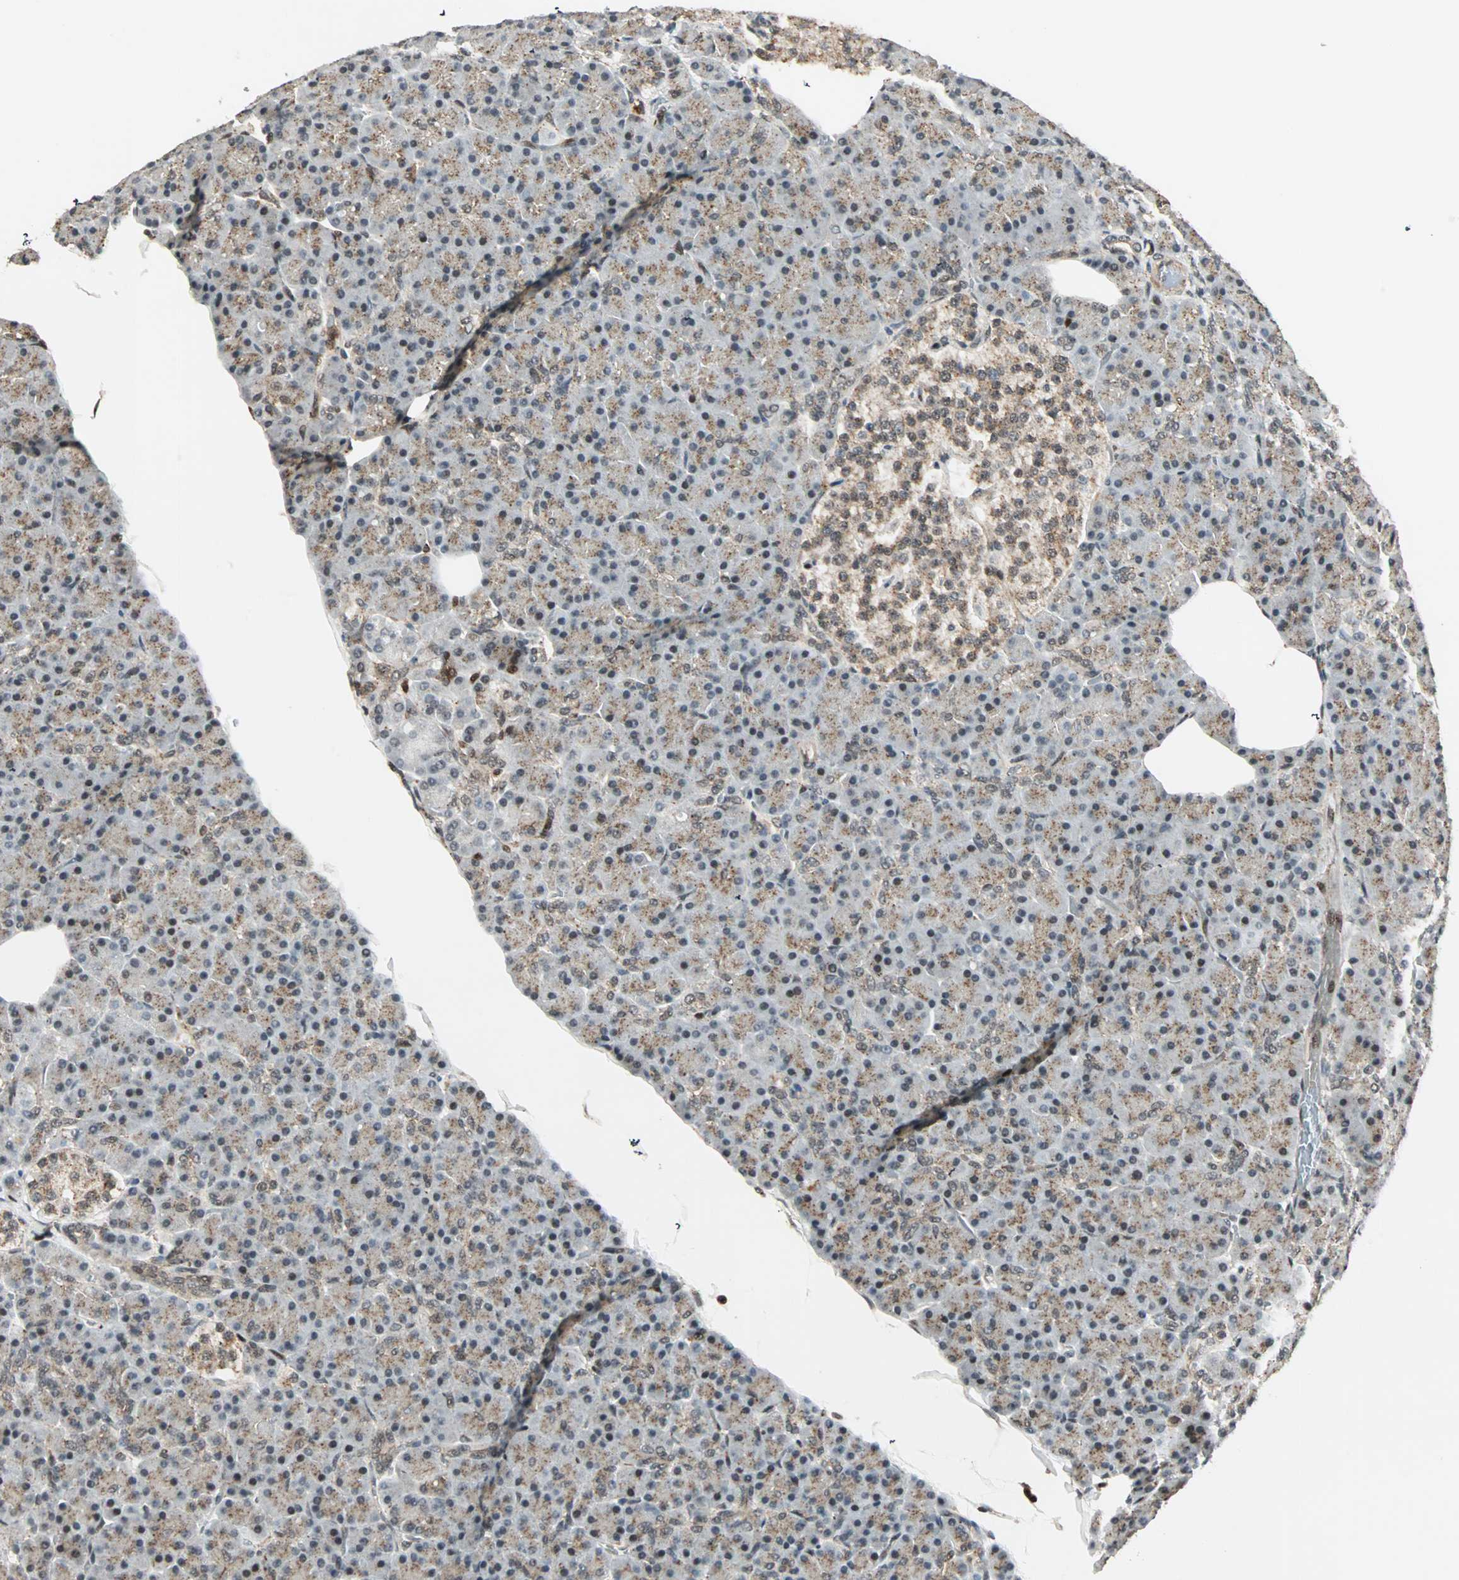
{"staining": {"intensity": "weak", "quantity": ">75%", "location": "cytoplasmic/membranous"}, "tissue": "pancreas", "cell_type": "Exocrine glandular cells", "image_type": "normal", "snomed": [{"axis": "morphology", "description": "Normal tissue, NOS"}, {"axis": "topography", "description": "Pancreas"}], "caption": "Weak cytoplasmic/membranous expression is appreciated in approximately >75% of exocrine glandular cells in benign pancreas. (IHC, brightfield microscopy, high magnification).", "gene": "ZBED9", "patient": {"sex": "female", "age": 43}}